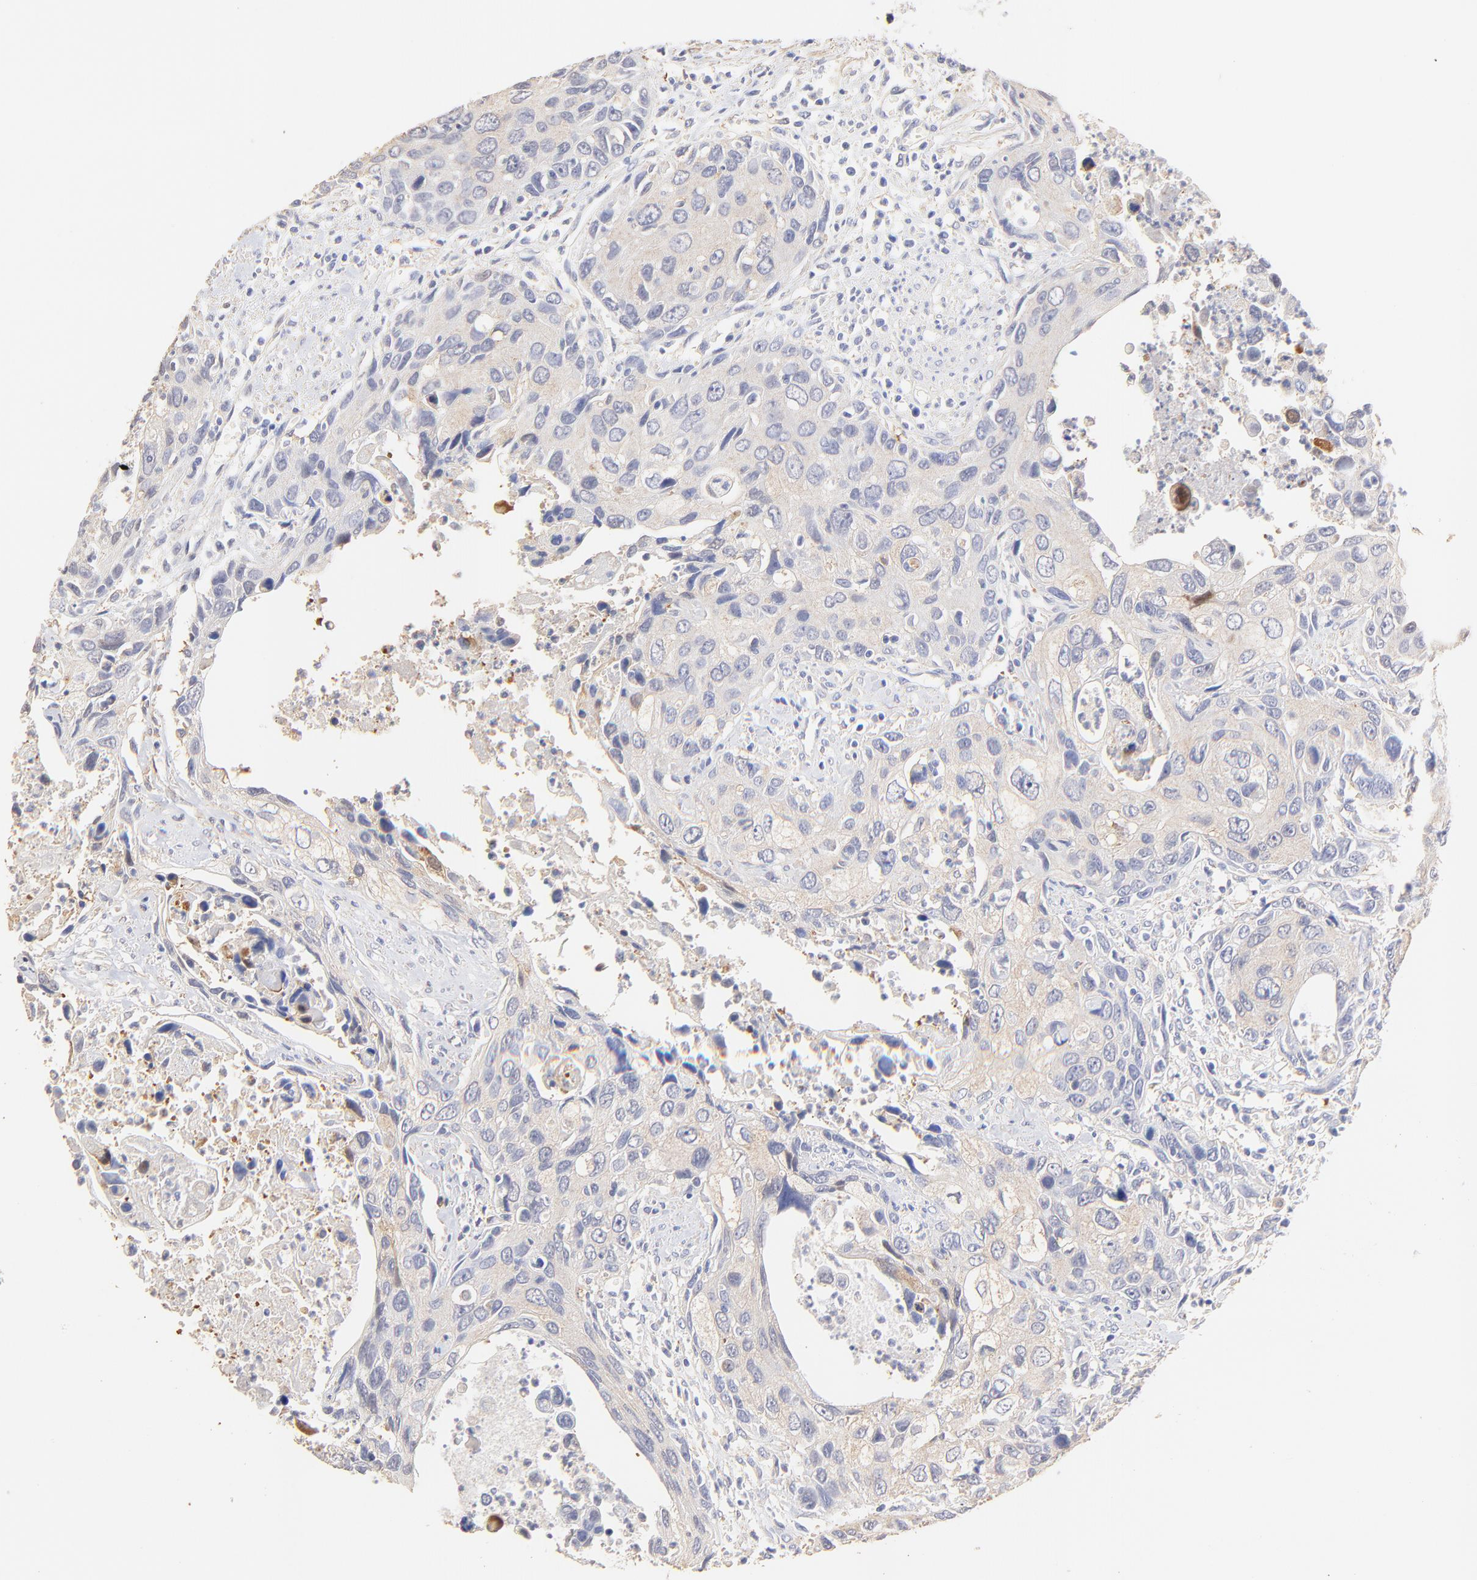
{"staining": {"intensity": "weak", "quantity": "25%-75%", "location": "cytoplasmic/membranous"}, "tissue": "urothelial cancer", "cell_type": "Tumor cells", "image_type": "cancer", "snomed": [{"axis": "morphology", "description": "Urothelial carcinoma, High grade"}, {"axis": "topography", "description": "Urinary bladder"}], "caption": "A low amount of weak cytoplasmic/membranous expression is identified in about 25%-75% of tumor cells in urothelial cancer tissue. (DAB = brown stain, brightfield microscopy at high magnification).", "gene": "ACTRT1", "patient": {"sex": "male", "age": 71}}